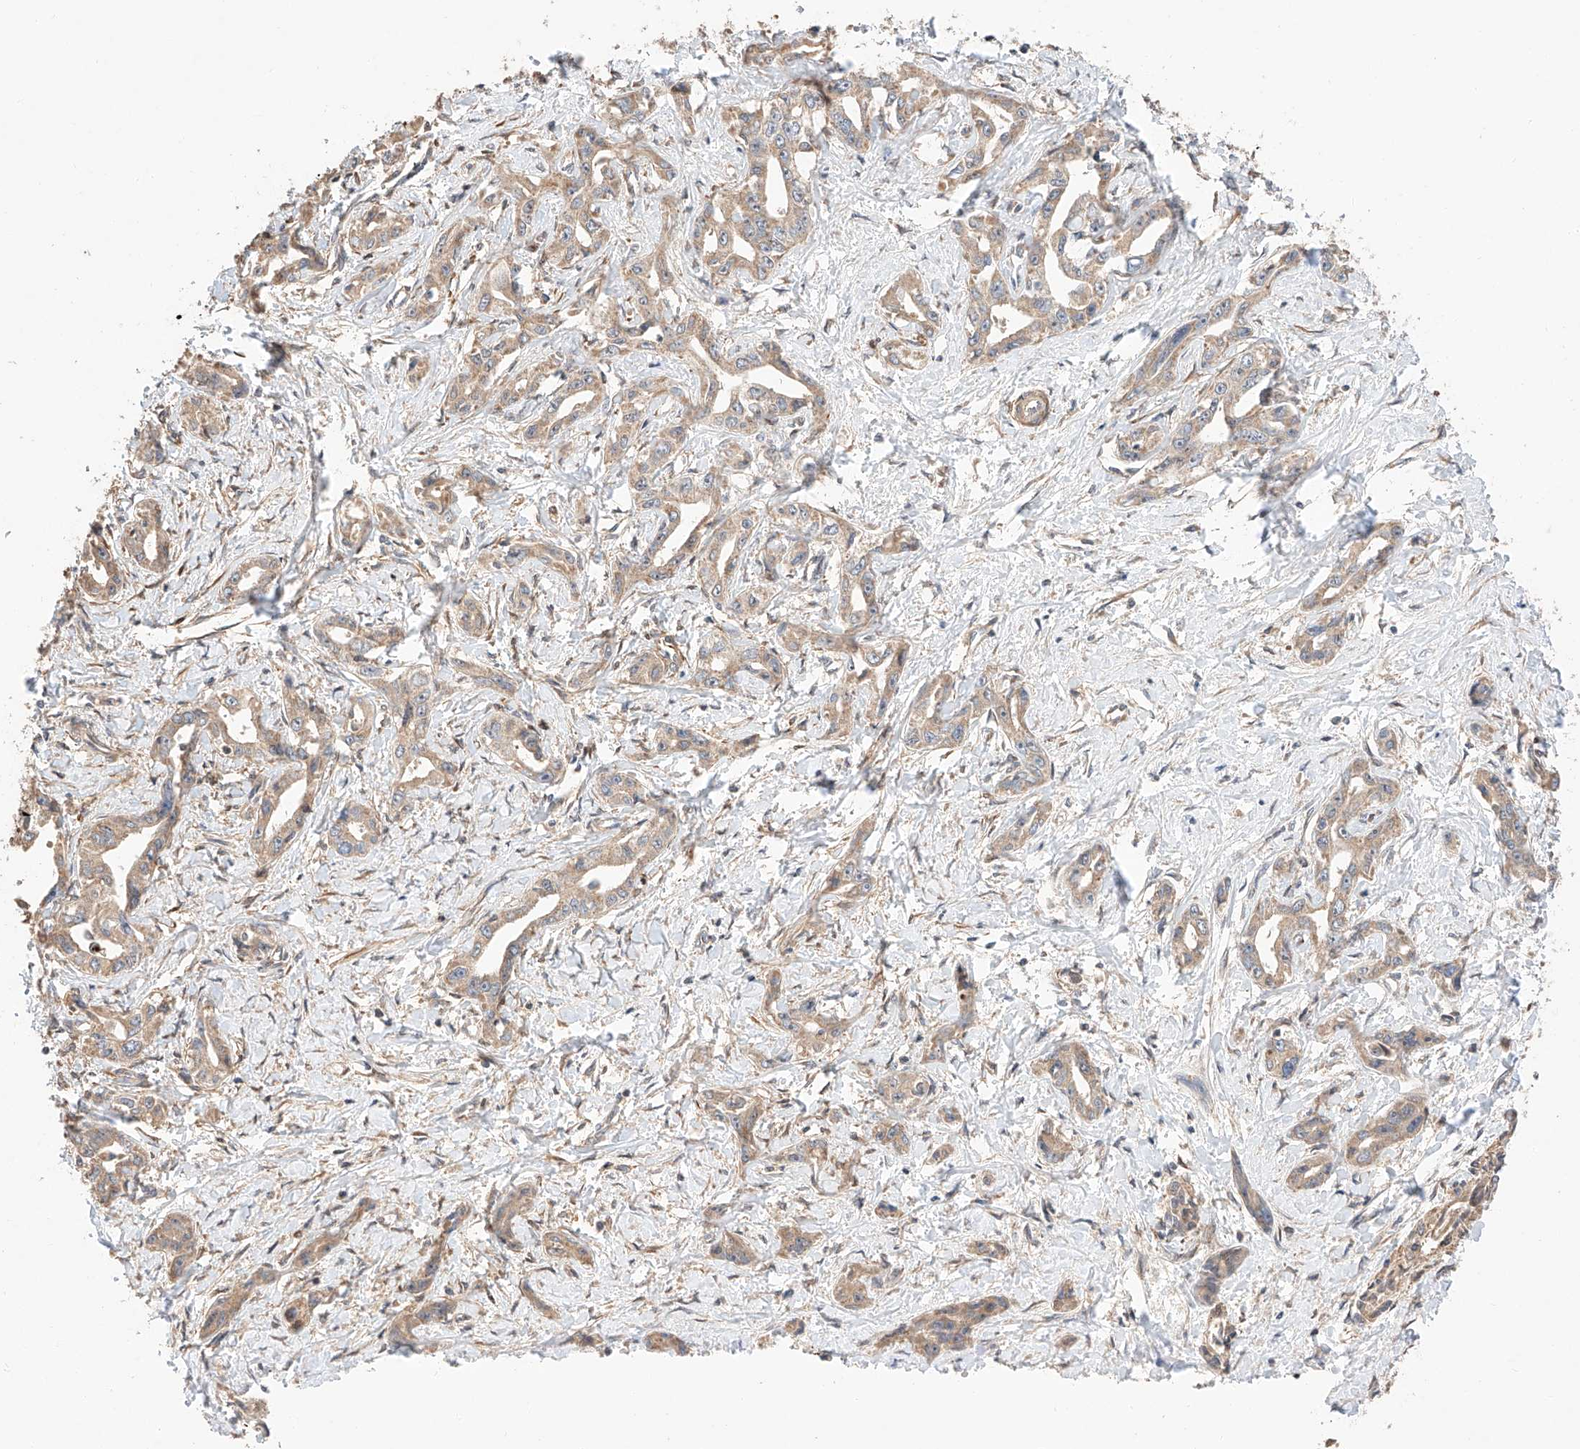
{"staining": {"intensity": "weak", "quantity": ">75%", "location": "cytoplasmic/membranous"}, "tissue": "liver cancer", "cell_type": "Tumor cells", "image_type": "cancer", "snomed": [{"axis": "morphology", "description": "Cholangiocarcinoma"}, {"axis": "topography", "description": "Liver"}], "caption": "Immunohistochemical staining of liver cholangiocarcinoma reveals weak cytoplasmic/membranous protein expression in approximately >75% of tumor cells.", "gene": "RAB23", "patient": {"sex": "male", "age": 59}}